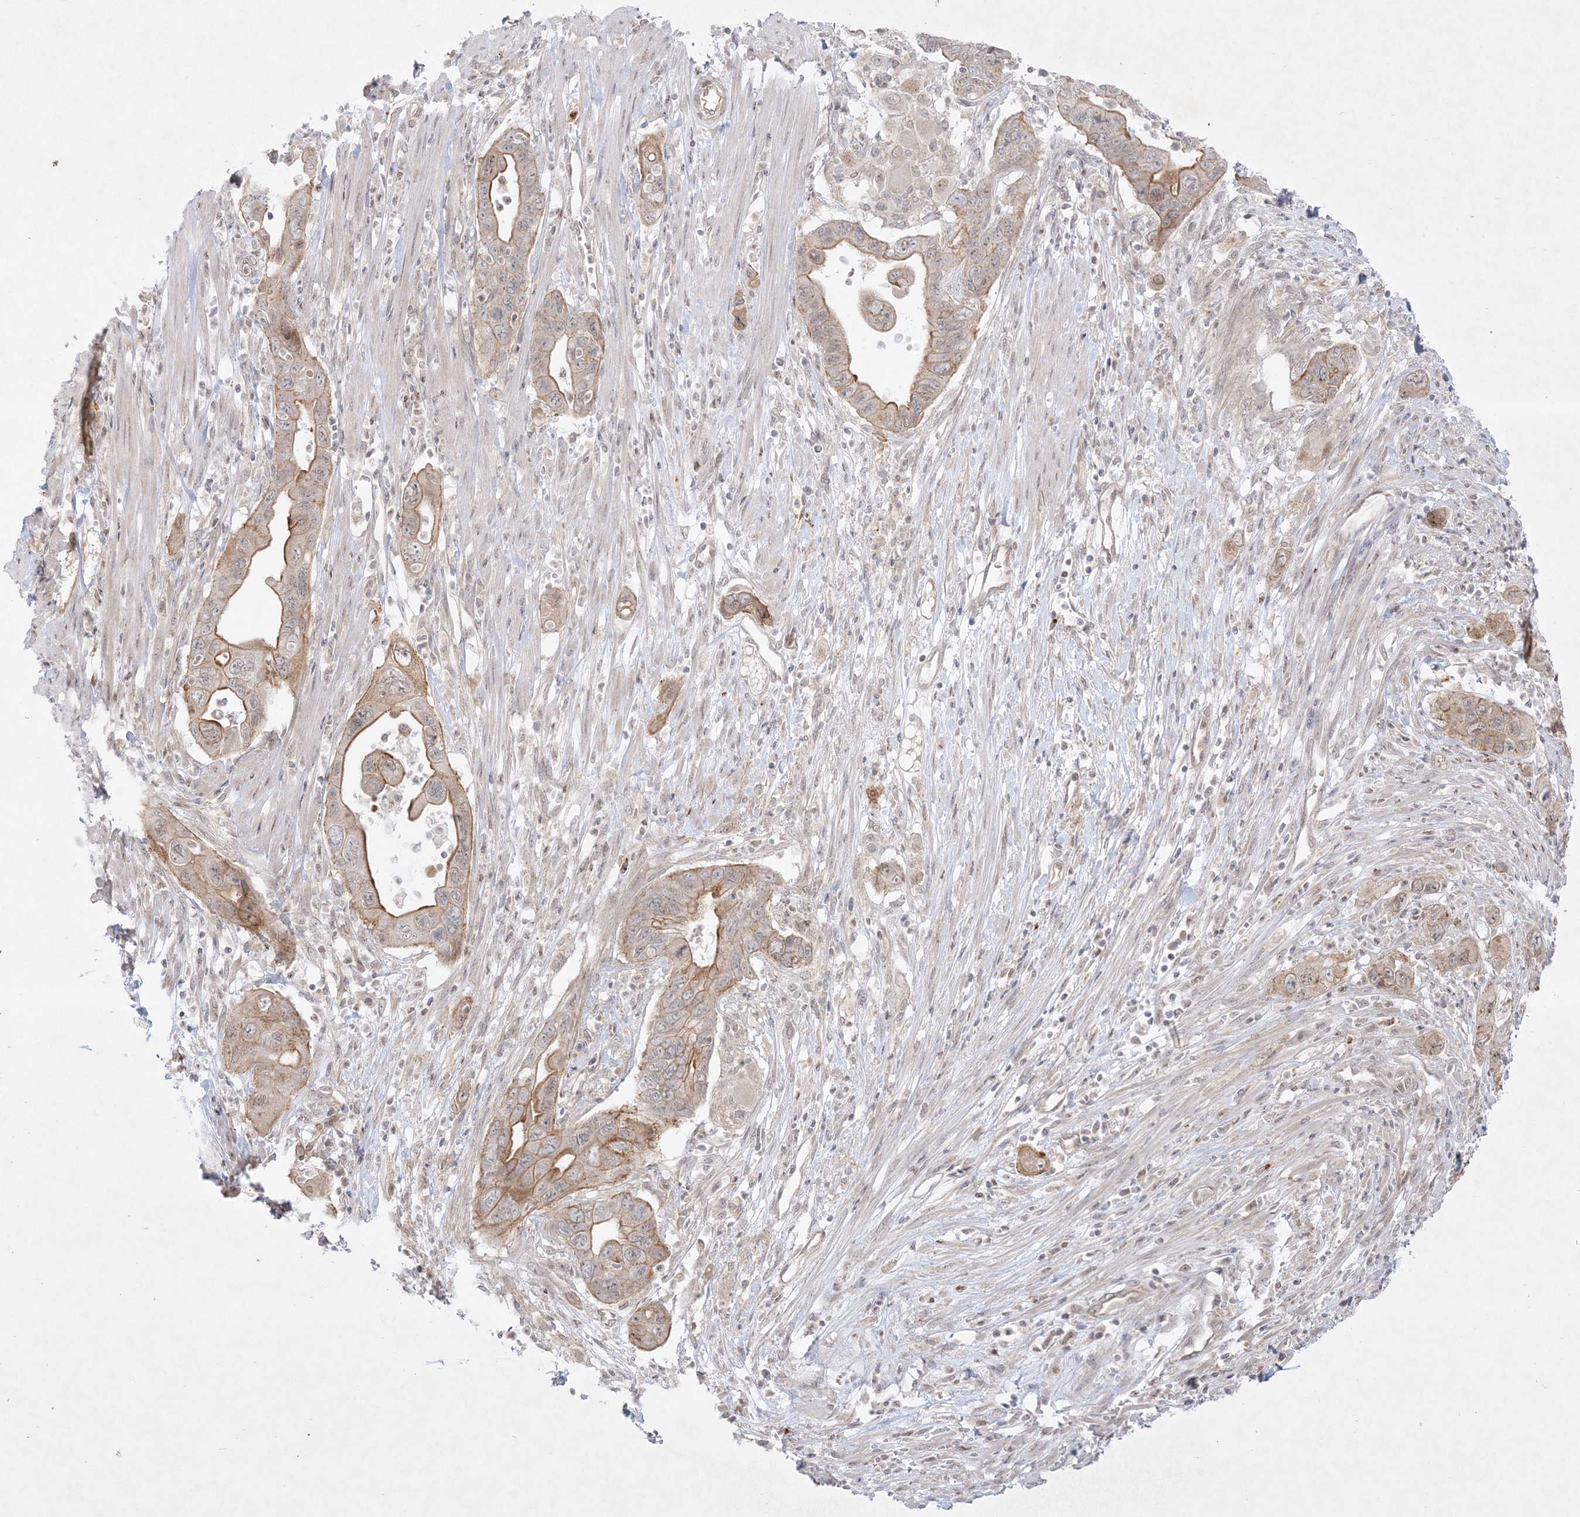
{"staining": {"intensity": "moderate", "quantity": "25%-75%", "location": "cytoplasmic/membranous"}, "tissue": "pancreatic cancer", "cell_type": "Tumor cells", "image_type": "cancer", "snomed": [{"axis": "morphology", "description": "Adenocarcinoma, NOS"}, {"axis": "topography", "description": "Pancreas"}], "caption": "Immunohistochemistry staining of adenocarcinoma (pancreatic), which demonstrates medium levels of moderate cytoplasmic/membranous expression in about 25%-75% of tumor cells indicating moderate cytoplasmic/membranous protein expression. The staining was performed using DAB (brown) for protein detection and nuclei were counterstained in hematoxylin (blue).", "gene": "PTK6", "patient": {"sex": "female", "age": 71}}